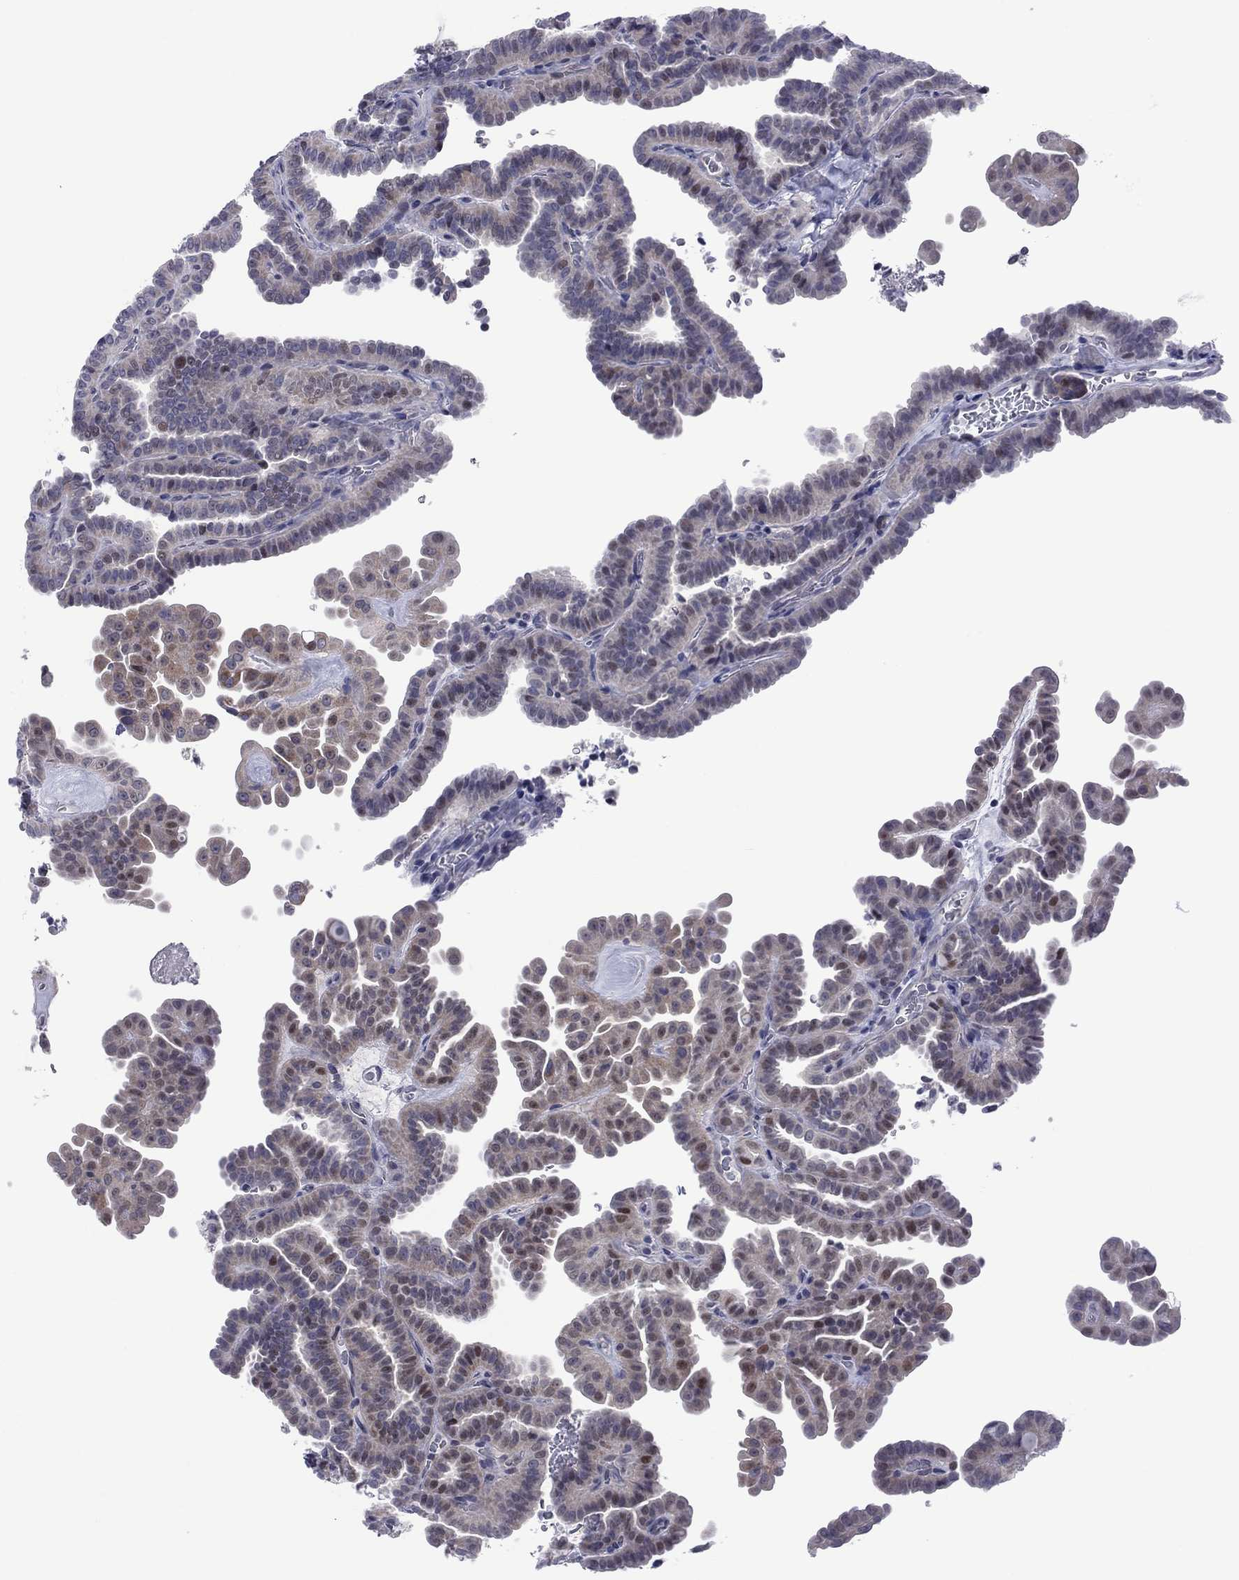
{"staining": {"intensity": "weak", "quantity": "<25%", "location": "nuclear"}, "tissue": "thyroid cancer", "cell_type": "Tumor cells", "image_type": "cancer", "snomed": [{"axis": "morphology", "description": "Papillary adenocarcinoma, NOS"}, {"axis": "topography", "description": "Thyroid gland"}], "caption": "Thyroid cancer (papillary adenocarcinoma) was stained to show a protein in brown. There is no significant expression in tumor cells. (Stains: DAB (3,3'-diaminobenzidine) immunohistochemistry (IHC) with hematoxylin counter stain, Microscopy: brightfield microscopy at high magnification).", "gene": "POU5F2", "patient": {"sex": "female", "age": 39}}